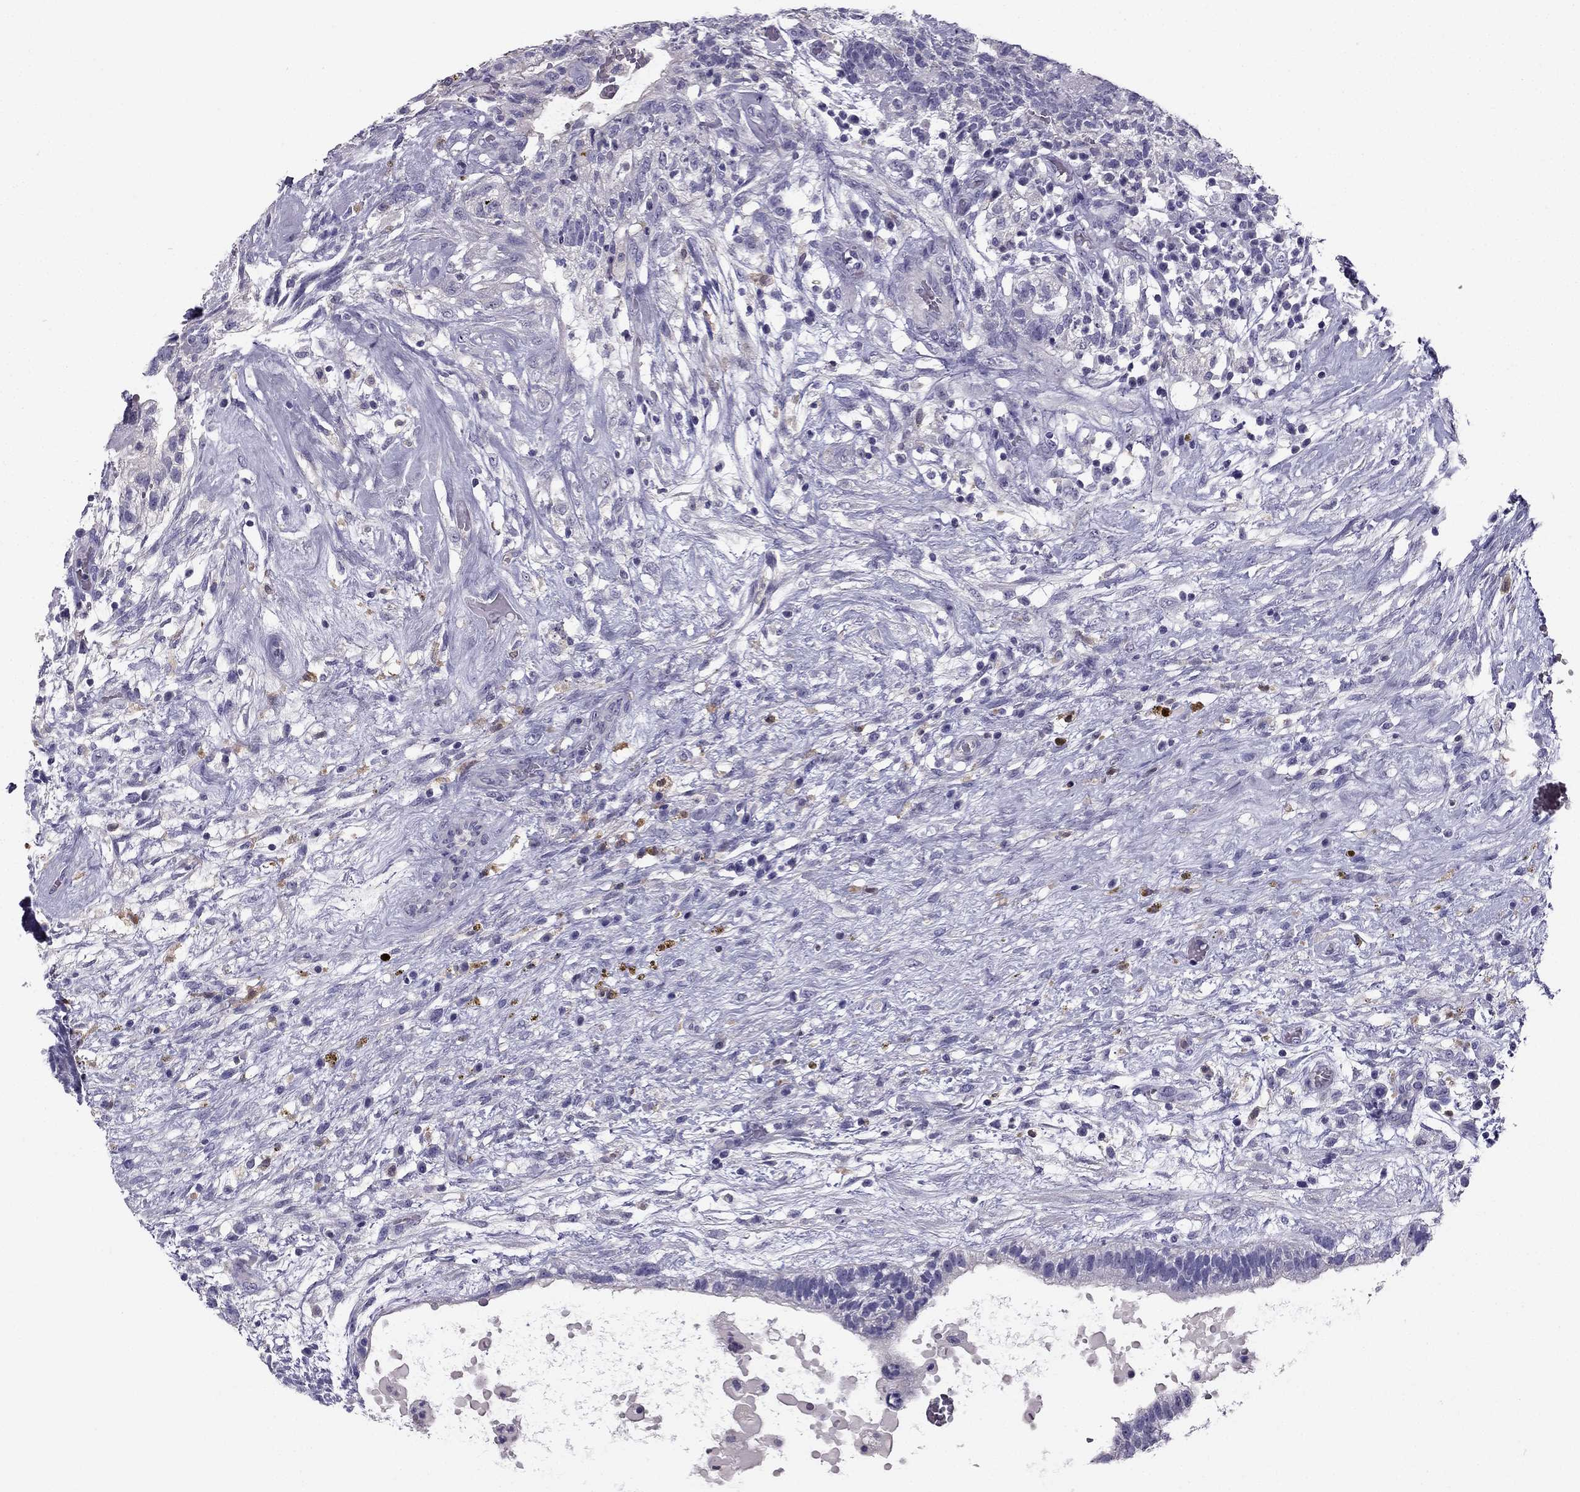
{"staining": {"intensity": "negative", "quantity": "none", "location": "none"}, "tissue": "testis cancer", "cell_type": "Tumor cells", "image_type": "cancer", "snomed": [{"axis": "morphology", "description": "Normal tissue, NOS"}, {"axis": "morphology", "description": "Carcinoma, Embryonal, NOS"}, {"axis": "topography", "description": "Testis"}, {"axis": "topography", "description": "Epididymis"}], "caption": "This is a photomicrograph of immunohistochemistry (IHC) staining of embryonal carcinoma (testis), which shows no positivity in tumor cells.", "gene": "LMTK3", "patient": {"sex": "male", "age": 32}}